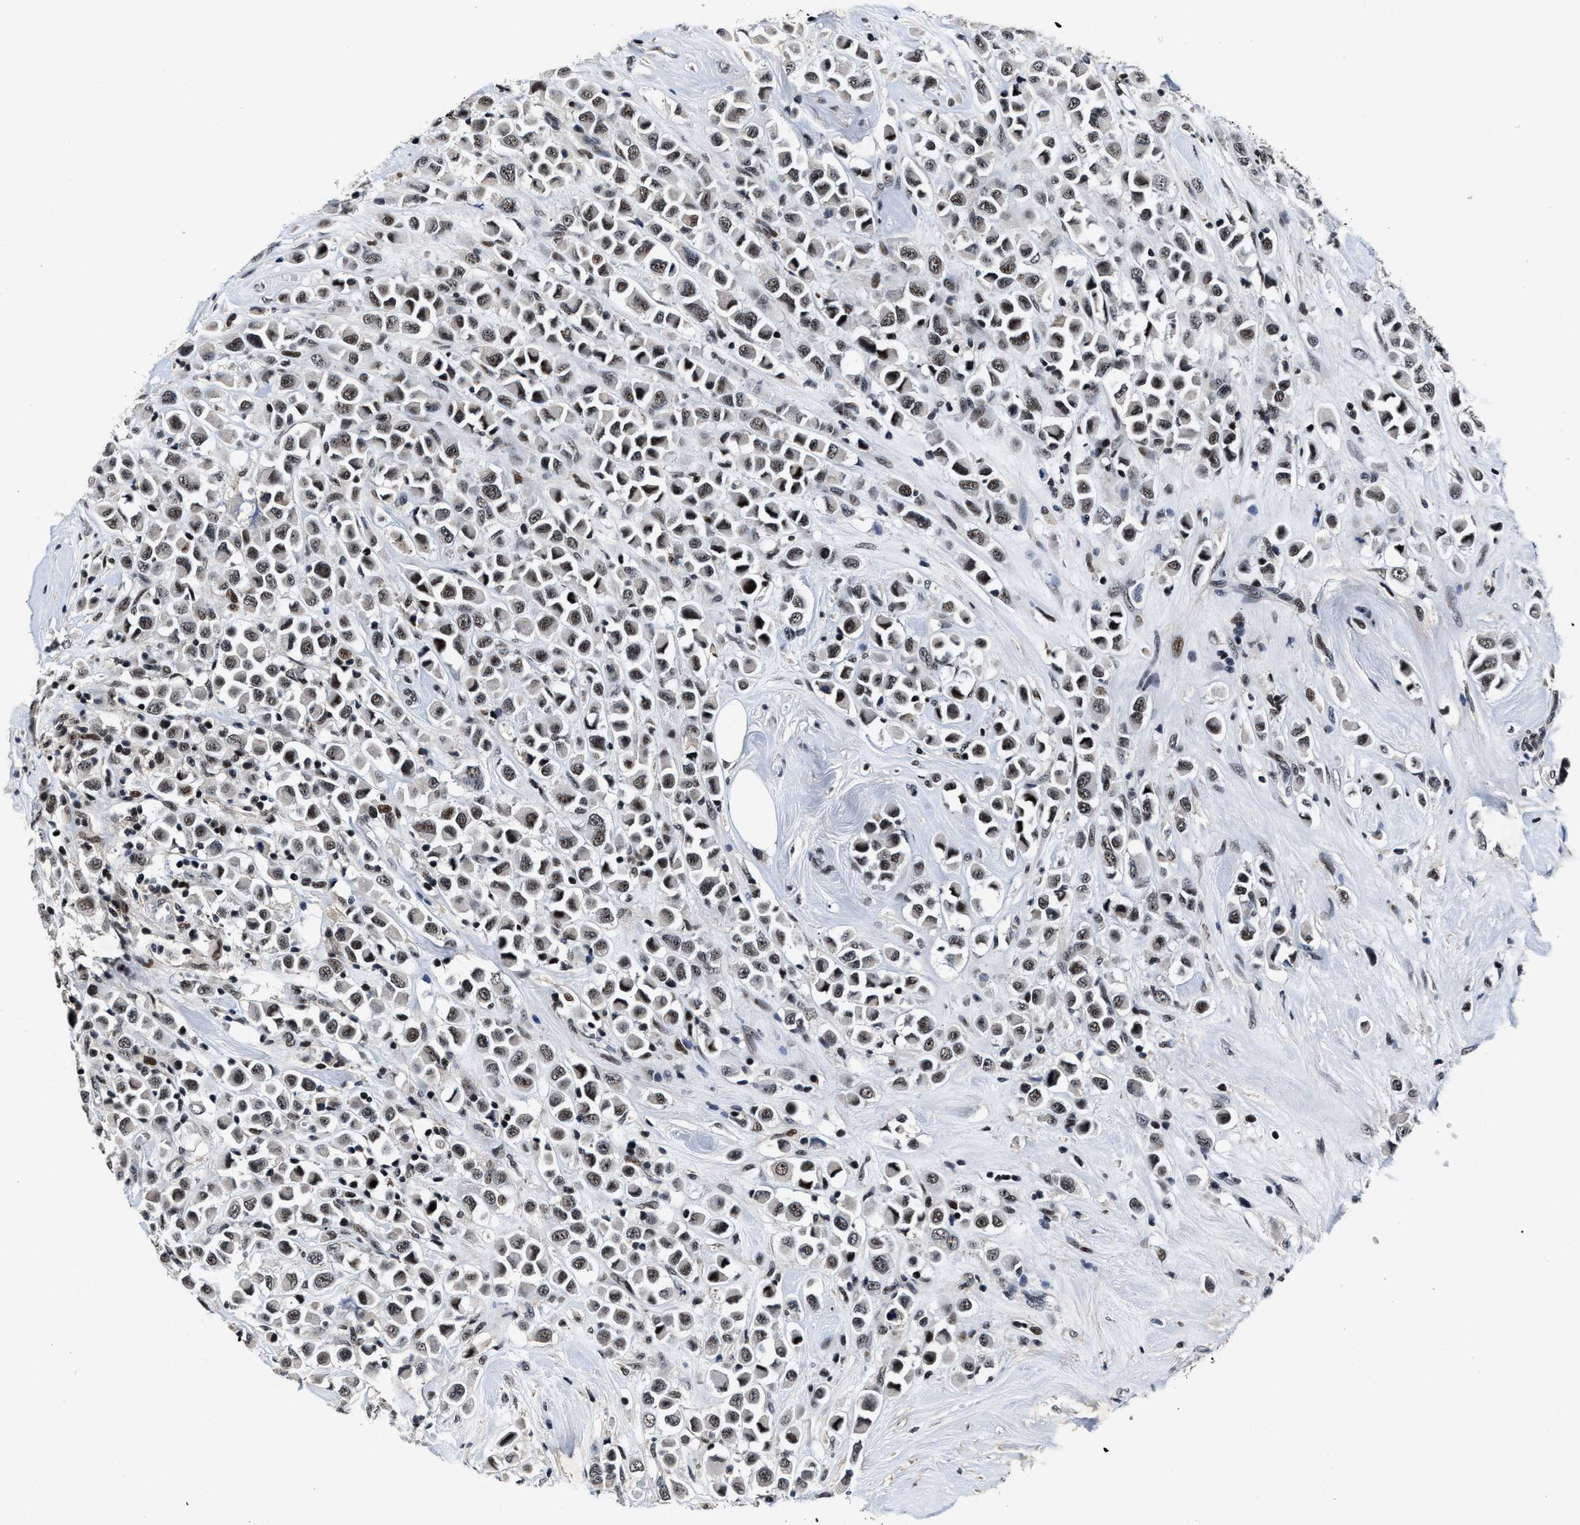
{"staining": {"intensity": "weak", "quantity": ">75%", "location": "nuclear"}, "tissue": "breast cancer", "cell_type": "Tumor cells", "image_type": "cancer", "snomed": [{"axis": "morphology", "description": "Duct carcinoma"}, {"axis": "topography", "description": "Breast"}], "caption": "Tumor cells show low levels of weak nuclear expression in approximately >75% of cells in breast infiltrating ductal carcinoma.", "gene": "ZNF233", "patient": {"sex": "female", "age": 61}}